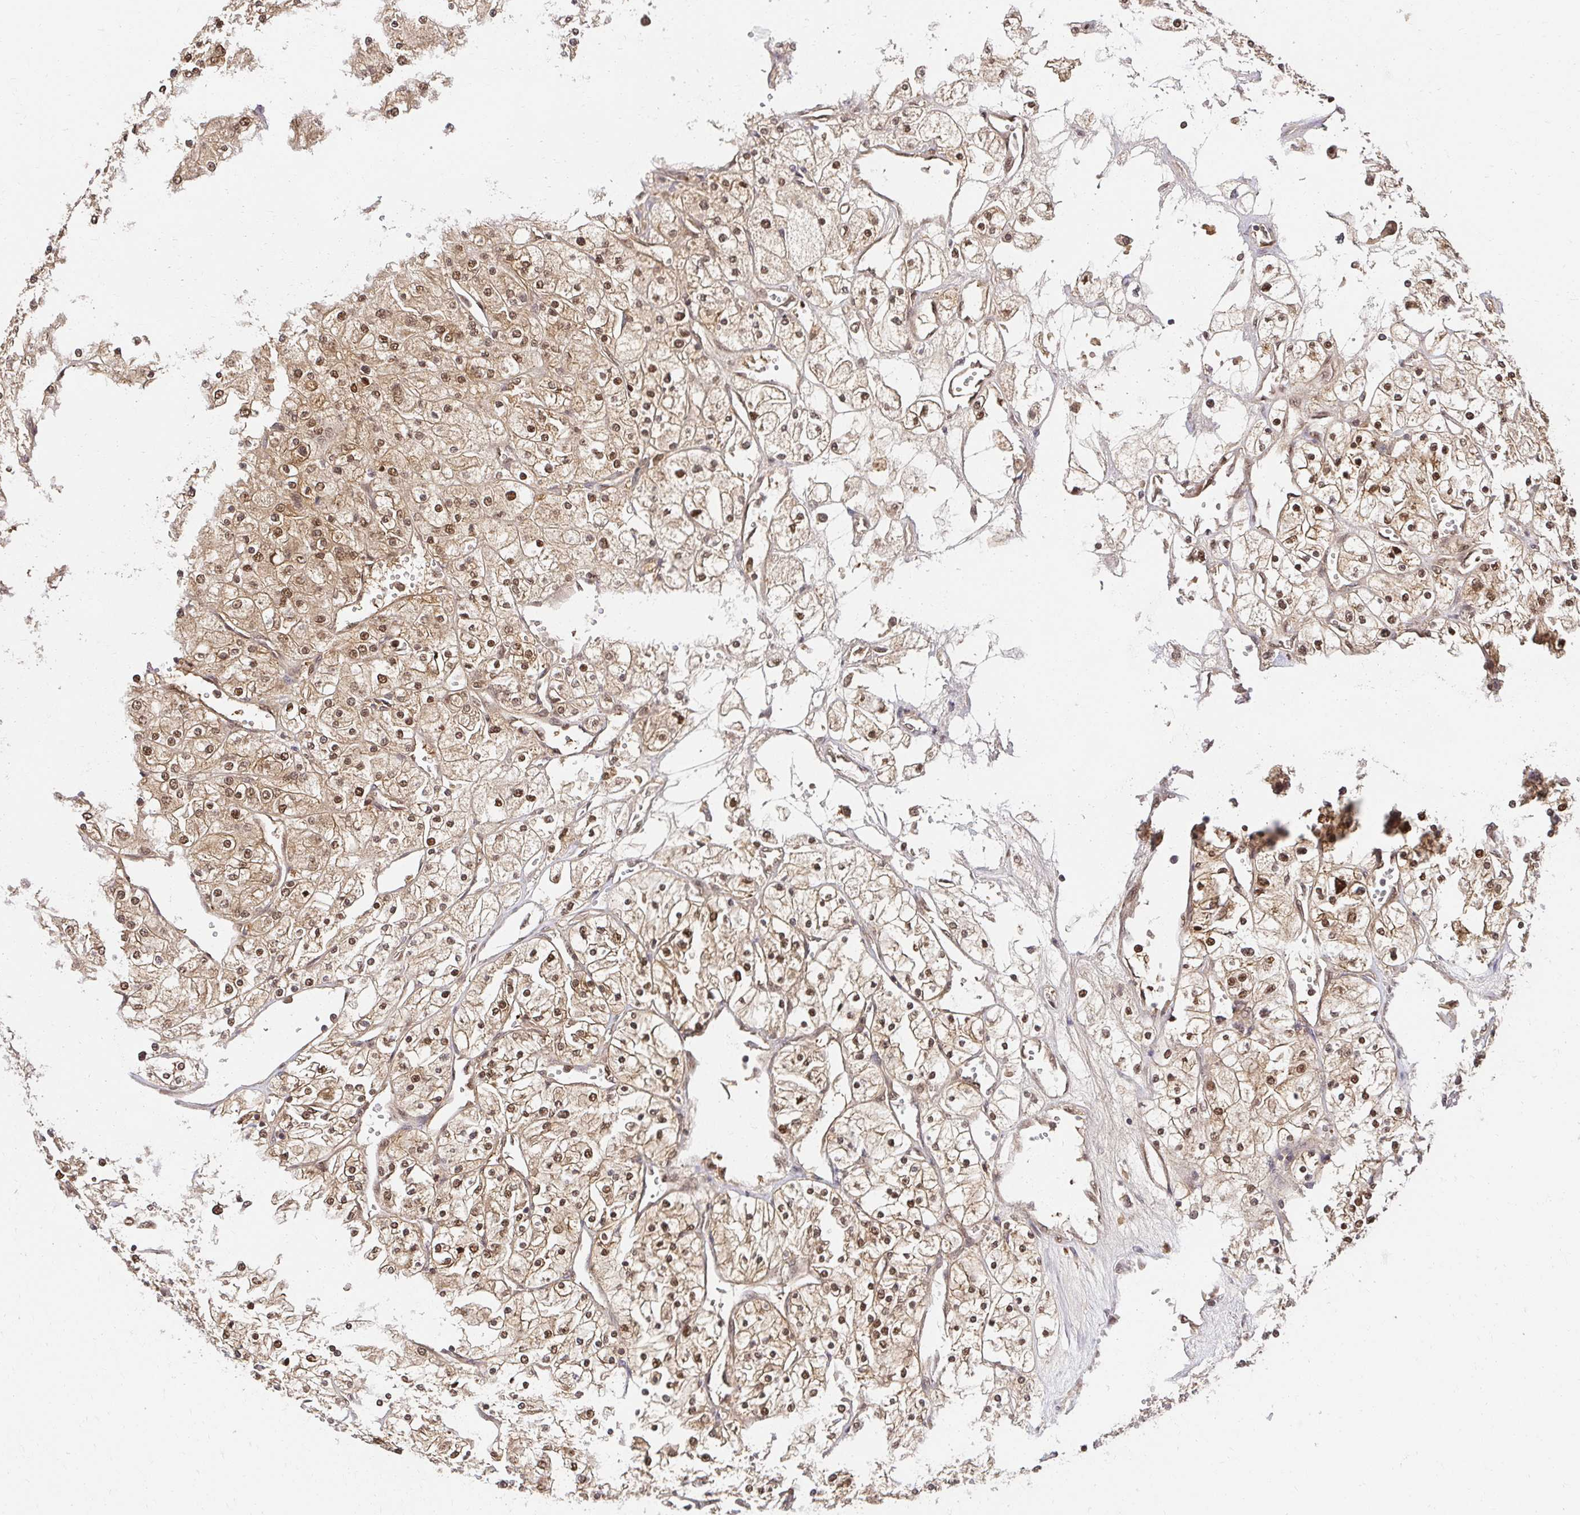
{"staining": {"intensity": "moderate", "quantity": ">75%", "location": "cytoplasmic/membranous,nuclear"}, "tissue": "renal cancer", "cell_type": "Tumor cells", "image_type": "cancer", "snomed": [{"axis": "morphology", "description": "Adenocarcinoma, NOS"}, {"axis": "topography", "description": "Kidney"}], "caption": "A high-resolution photomicrograph shows IHC staining of adenocarcinoma (renal), which shows moderate cytoplasmic/membranous and nuclear expression in approximately >75% of tumor cells.", "gene": "PSMA4", "patient": {"sex": "male", "age": 80}}